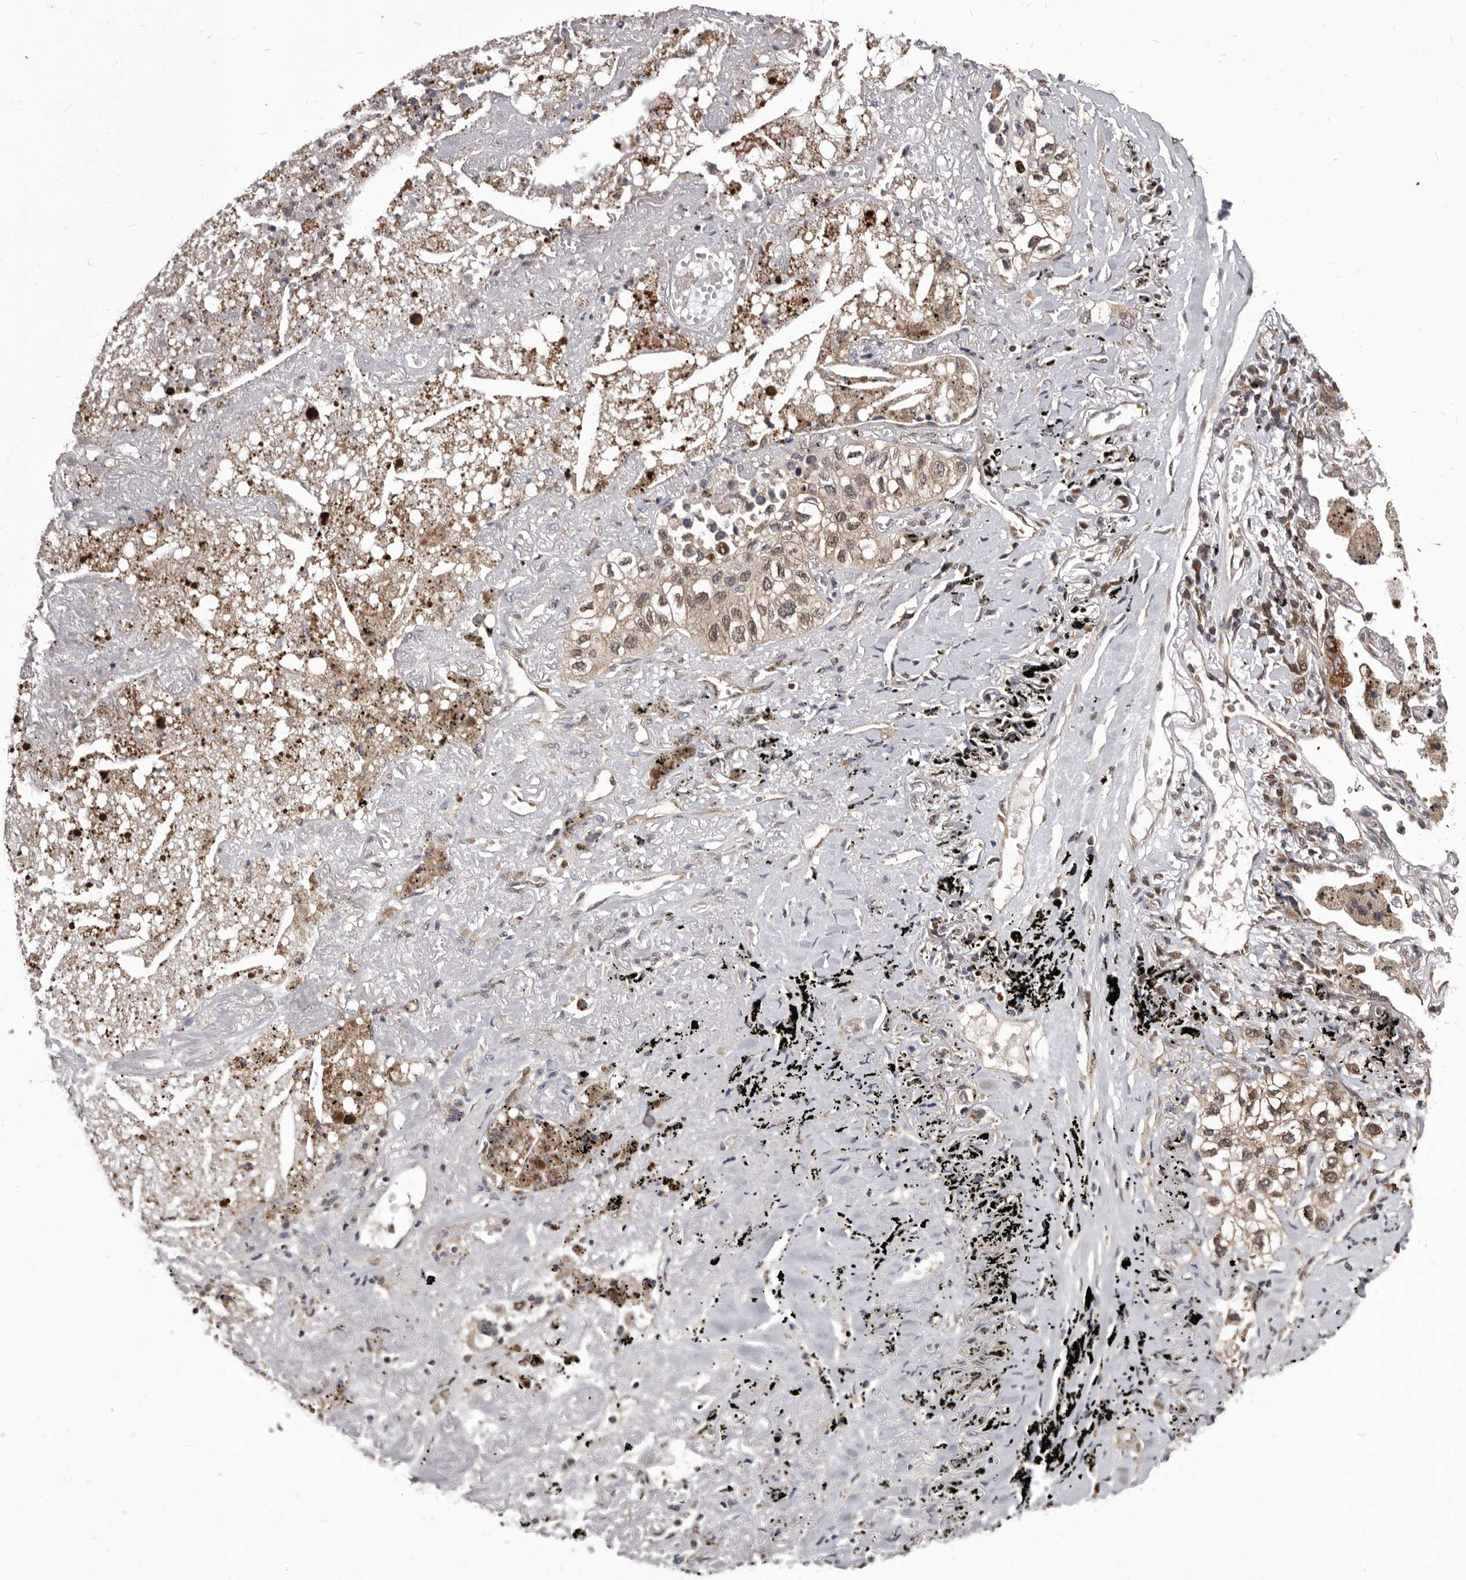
{"staining": {"intensity": "weak", "quantity": ">75%", "location": "cytoplasmic/membranous,nuclear"}, "tissue": "lung cancer", "cell_type": "Tumor cells", "image_type": "cancer", "snomed": [{"axis": "morphology", "description": "Adenocarcinoma, NOS"}, {"axis": "topography", "description": "Lung"}], "caption": "High-power microscopy captured an IHC micrograph of lung cancer (adenocarcinoma), revealing weak cytoplasmic/membranous and nuclear staining in approximately >75% of tumor cells. (Stains: DAB (3,3'-diaminobenzidine) in brown, nuclei in blue, Microscopy: brightfield microscopy at high magnification).", "gene": "MAP3K14", "patient": {"sex": "male", "age": 63}}